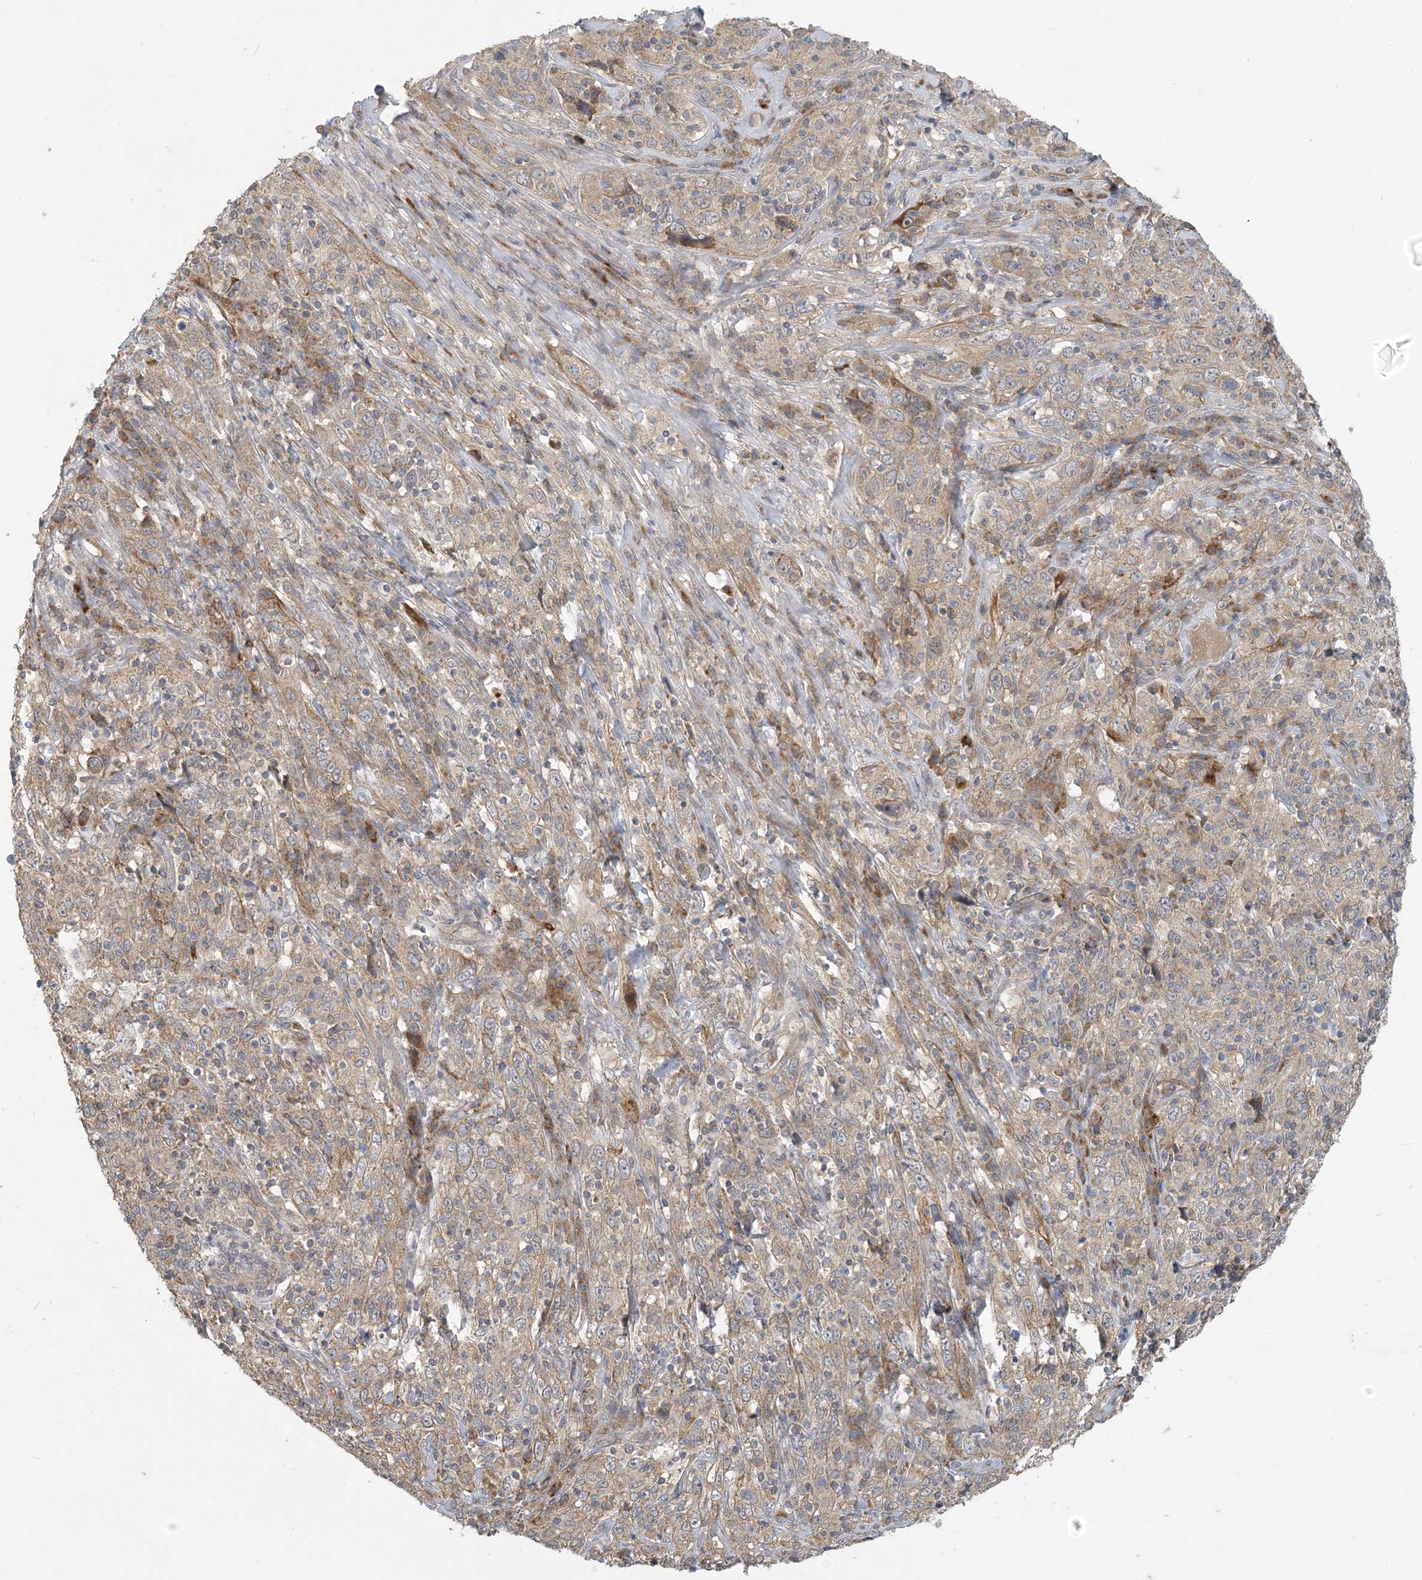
{"staining": {"intensity": "weak", "quantity": ">75%", "location": "cytoplasmic/membranous"}, "tissue": "cervical cancer", "cell_type": "Tumor cells", "image_type": "cancer", "snomed": [{"axis": "morphology", "description": "Squamous cell carcinoma, NOS"}, {"axis": "topography", "description": "Cervix"}], "caption": "Immunohistochemical staining of cervical squamous cell carcinoma displays weak cytoplasmic/membranous protein positivity in about >75% of tumor cells.", "gene": "PUSL1", "patient": {"sex": "female", "age": 46}}